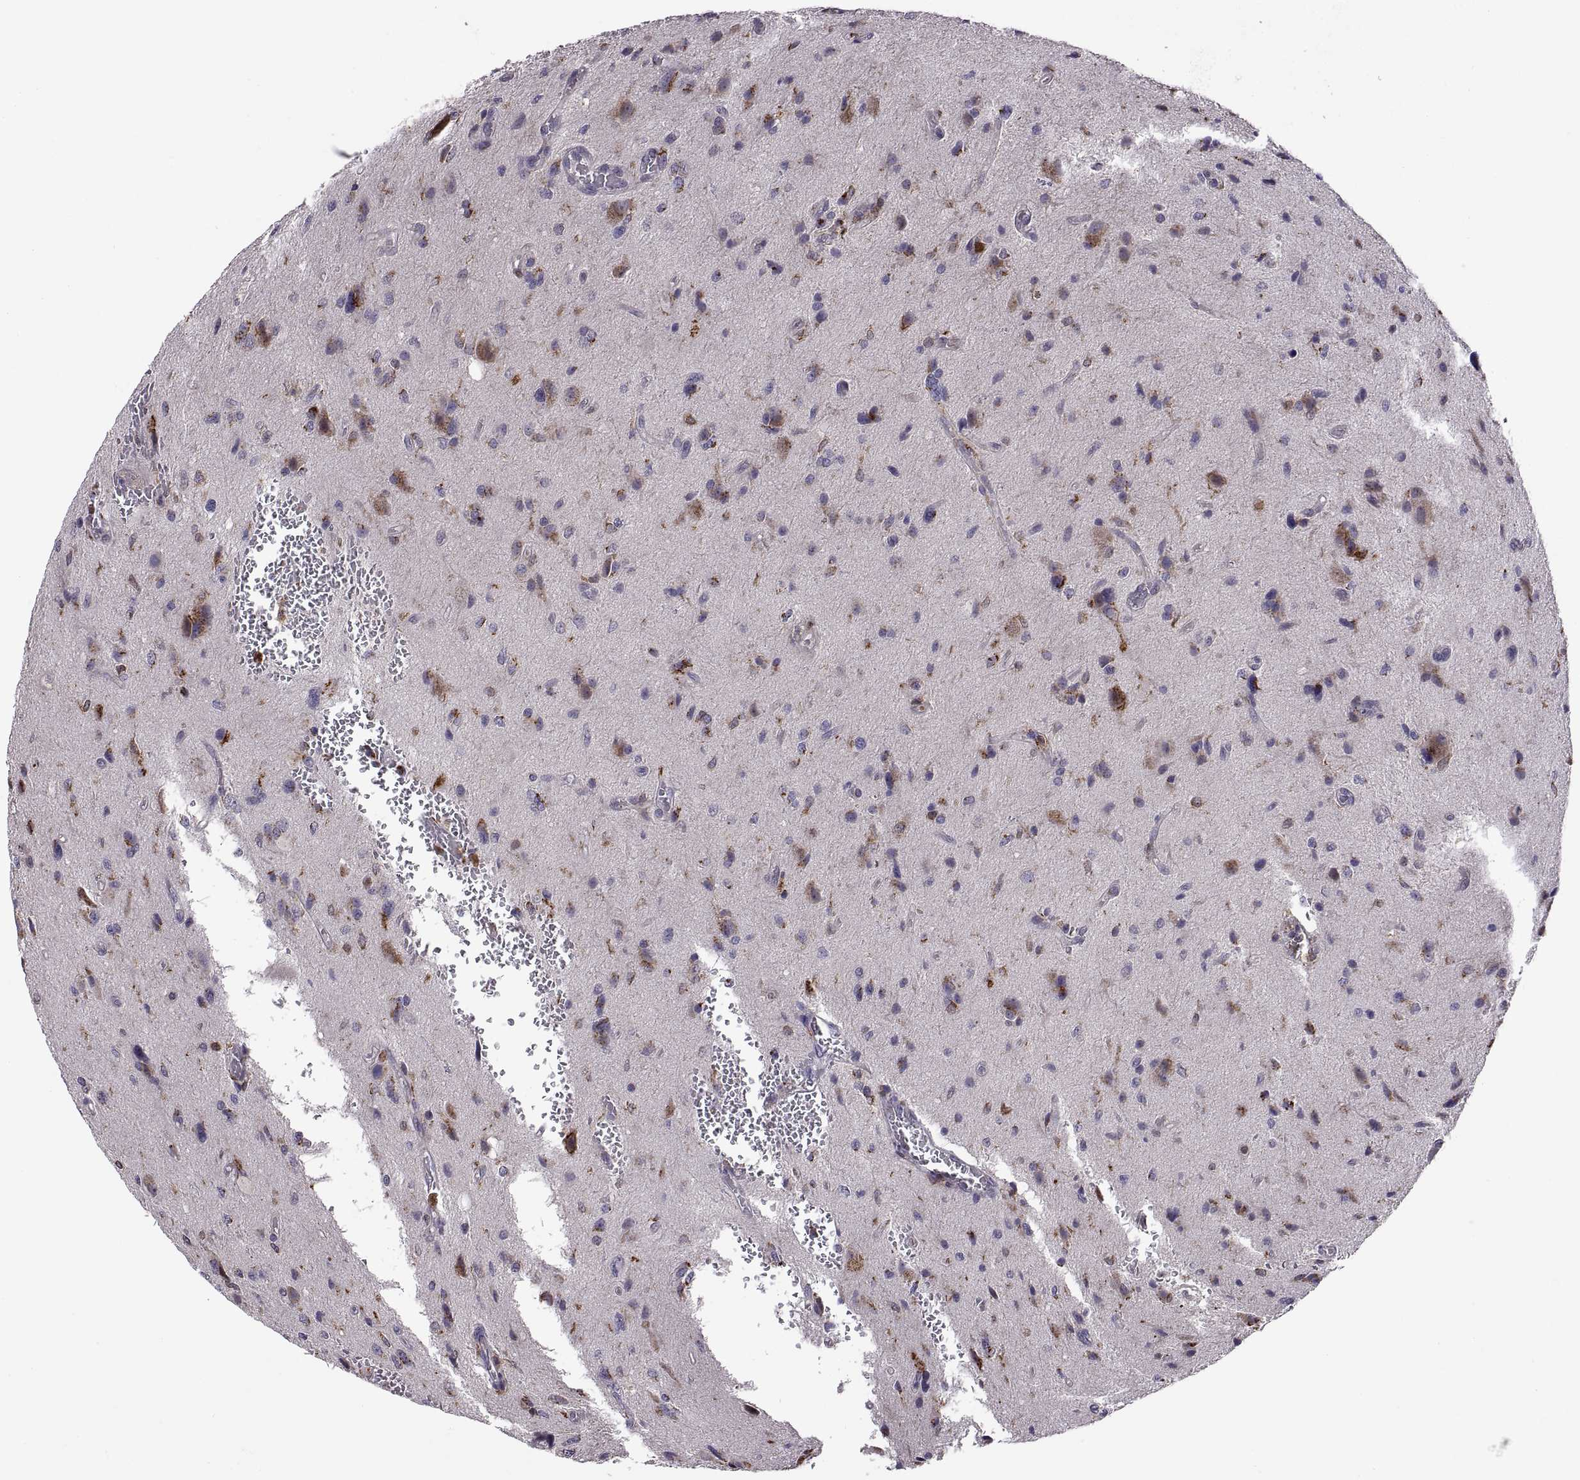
{"staining": {"intensity": "negative", "quantity": "none", "location": "none"}, "tissue": "glioma", "cell_type": "Tumor cells", "image_type": "cancer", "snomed": [{"axis": "morphology", "description": "Glioma, malignant, NOS"}, {"axis": "morphology", "description": "Glioma, malignant, High grade"}, {"axis": "topography", "description": "Brain"}], "caption": "Histopathology image shows no protein expression in tumor cells of glioma (malignant) tissue. Brightfield microscopy of IHC stained with DAB (brown) and hematoxylin (blue), captured at high magnification.", "gene": "ACAP1", "patient": {"sex": "female", "age": 71}}